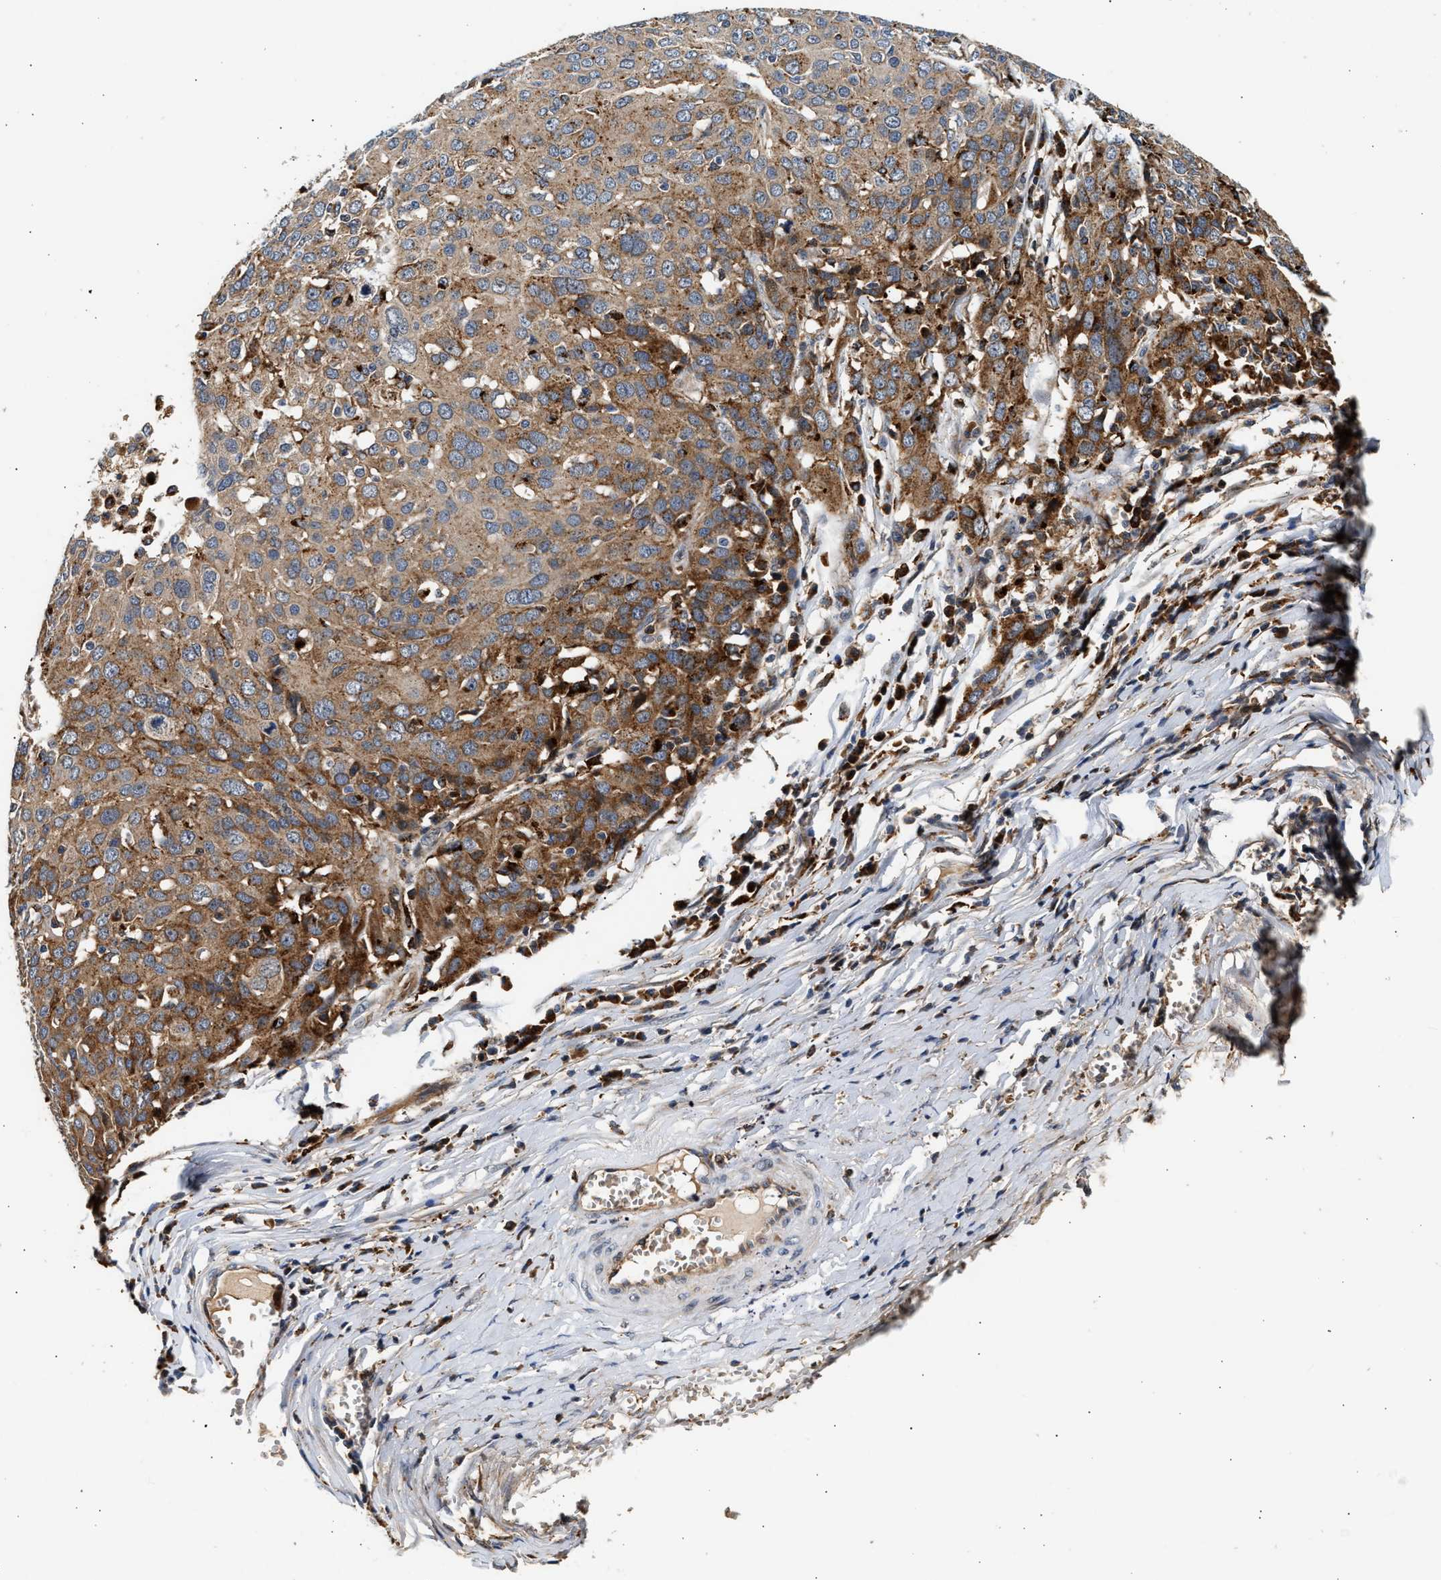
{"staining": {"intensity": "moderate", "quantity": ">75%", "location": "cytoplasmic/membranous"}, "tissue": "ovarian cancer", "cell_type": "Tumor cells", "image_type": "cancer", "snomed": [{"axis": "morphology", "description": "Carcinoma, endometroid"}, {"axis": "topography", "description": "Ovary"}], "caption": "IHC image of human ovarian cancer (endometroid carcinoma) stained for a protein (brown), which exhibits medium levels of moderate cytoplasmic/membranous staining in about >75% of tumor cells.", "gene": "PLD3", "patient": {"sex": "female", "age": 50}}